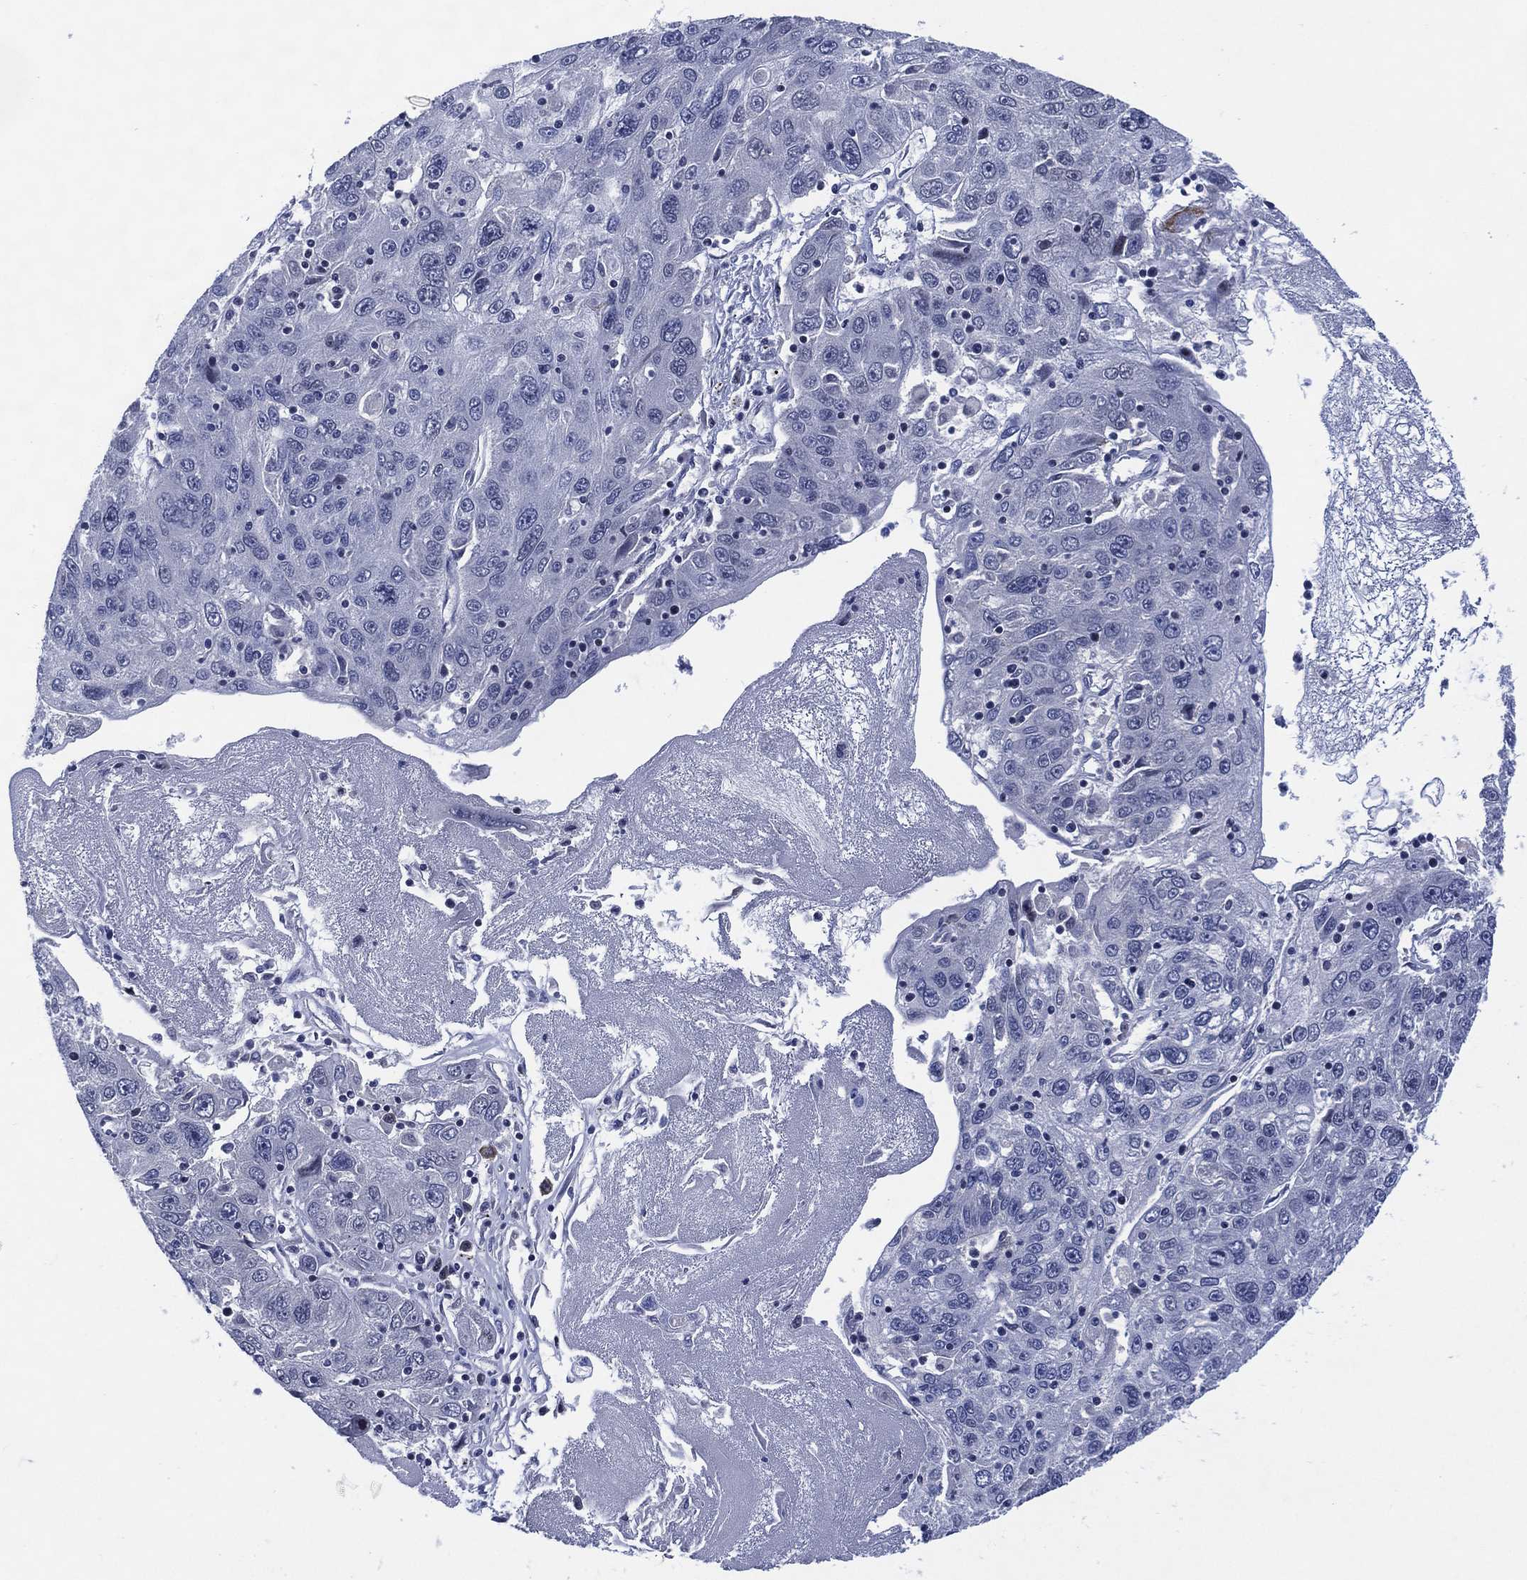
{"staining": {"intensity": "negative", "quantity": "none", "location": "none"}, "tissue": "stomach cancer", "cell_type": "Tumor cells", "image_type": "cancer", "snomed": [{"axis": "morphology", "description": "Adenocarcinoma, NOS"}, {"axis": "topography", "description": "Stomach"}], "caption": "IHC of stomach adenocarcinoma reveals no expression in tumor cells.", "gene": "USP26", "patient": {"sex": "male", "age": 56}}